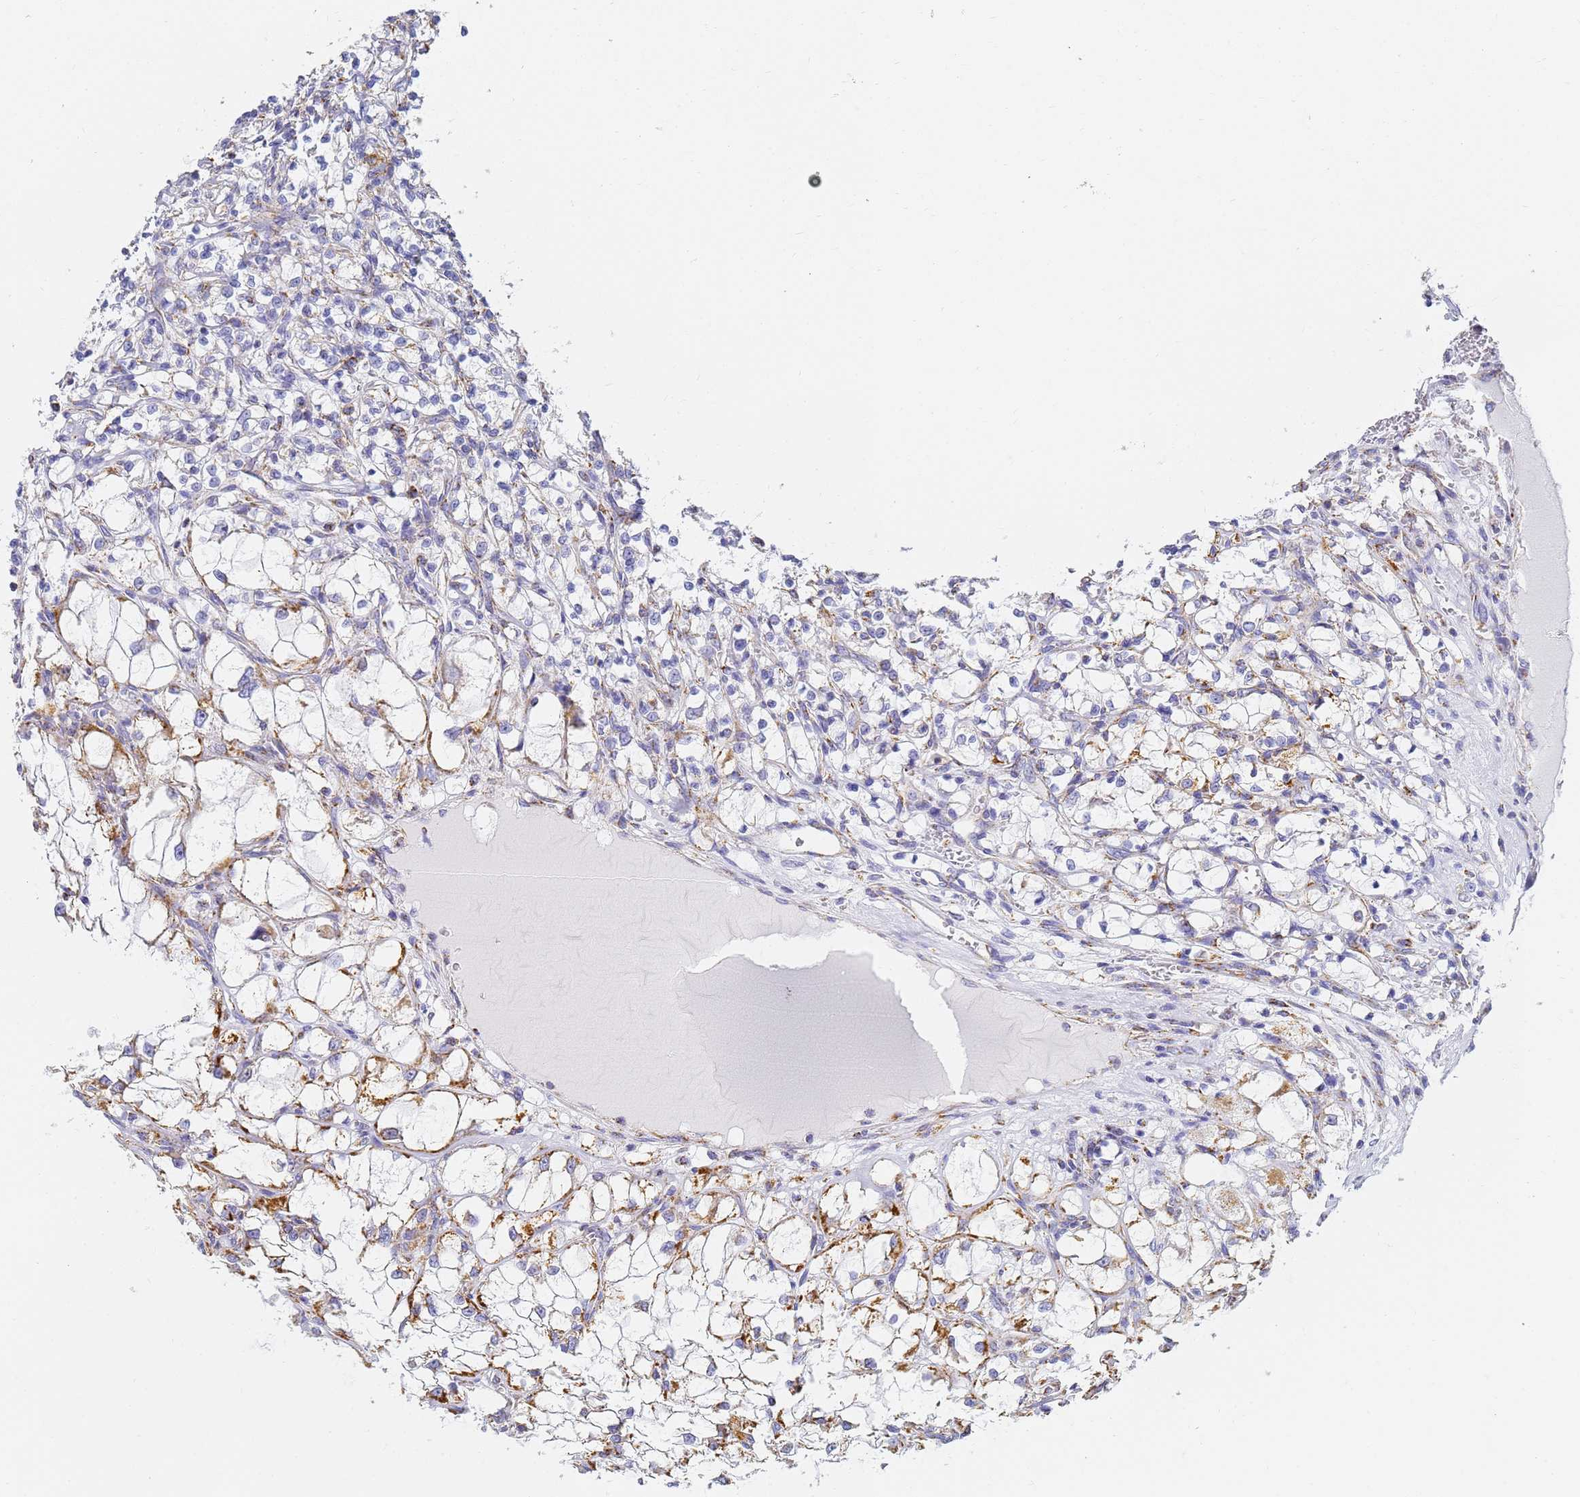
{"staining": {"intensity": "moderate", "quantity": "25%-75%", "location": "cytoplasmic/membranous"}, "tissue": "renal cancer", "cell_type": "Tumor cells", "image_type": "cancer", "snomed": [{"axis": "morphology", "description": "Adenocarcinoma, NOS"}, {"axis": "topography", "description": "Kidney"}], "caption": "Renal adenocarcinoma was stained to show a protein in brown. There is medium levels of moderate cytoplasmic/membranous staining in about 25%-75% of tumor cells.", "gene": "CNIH4", "patient": {"sex": "female", "age": 69}}